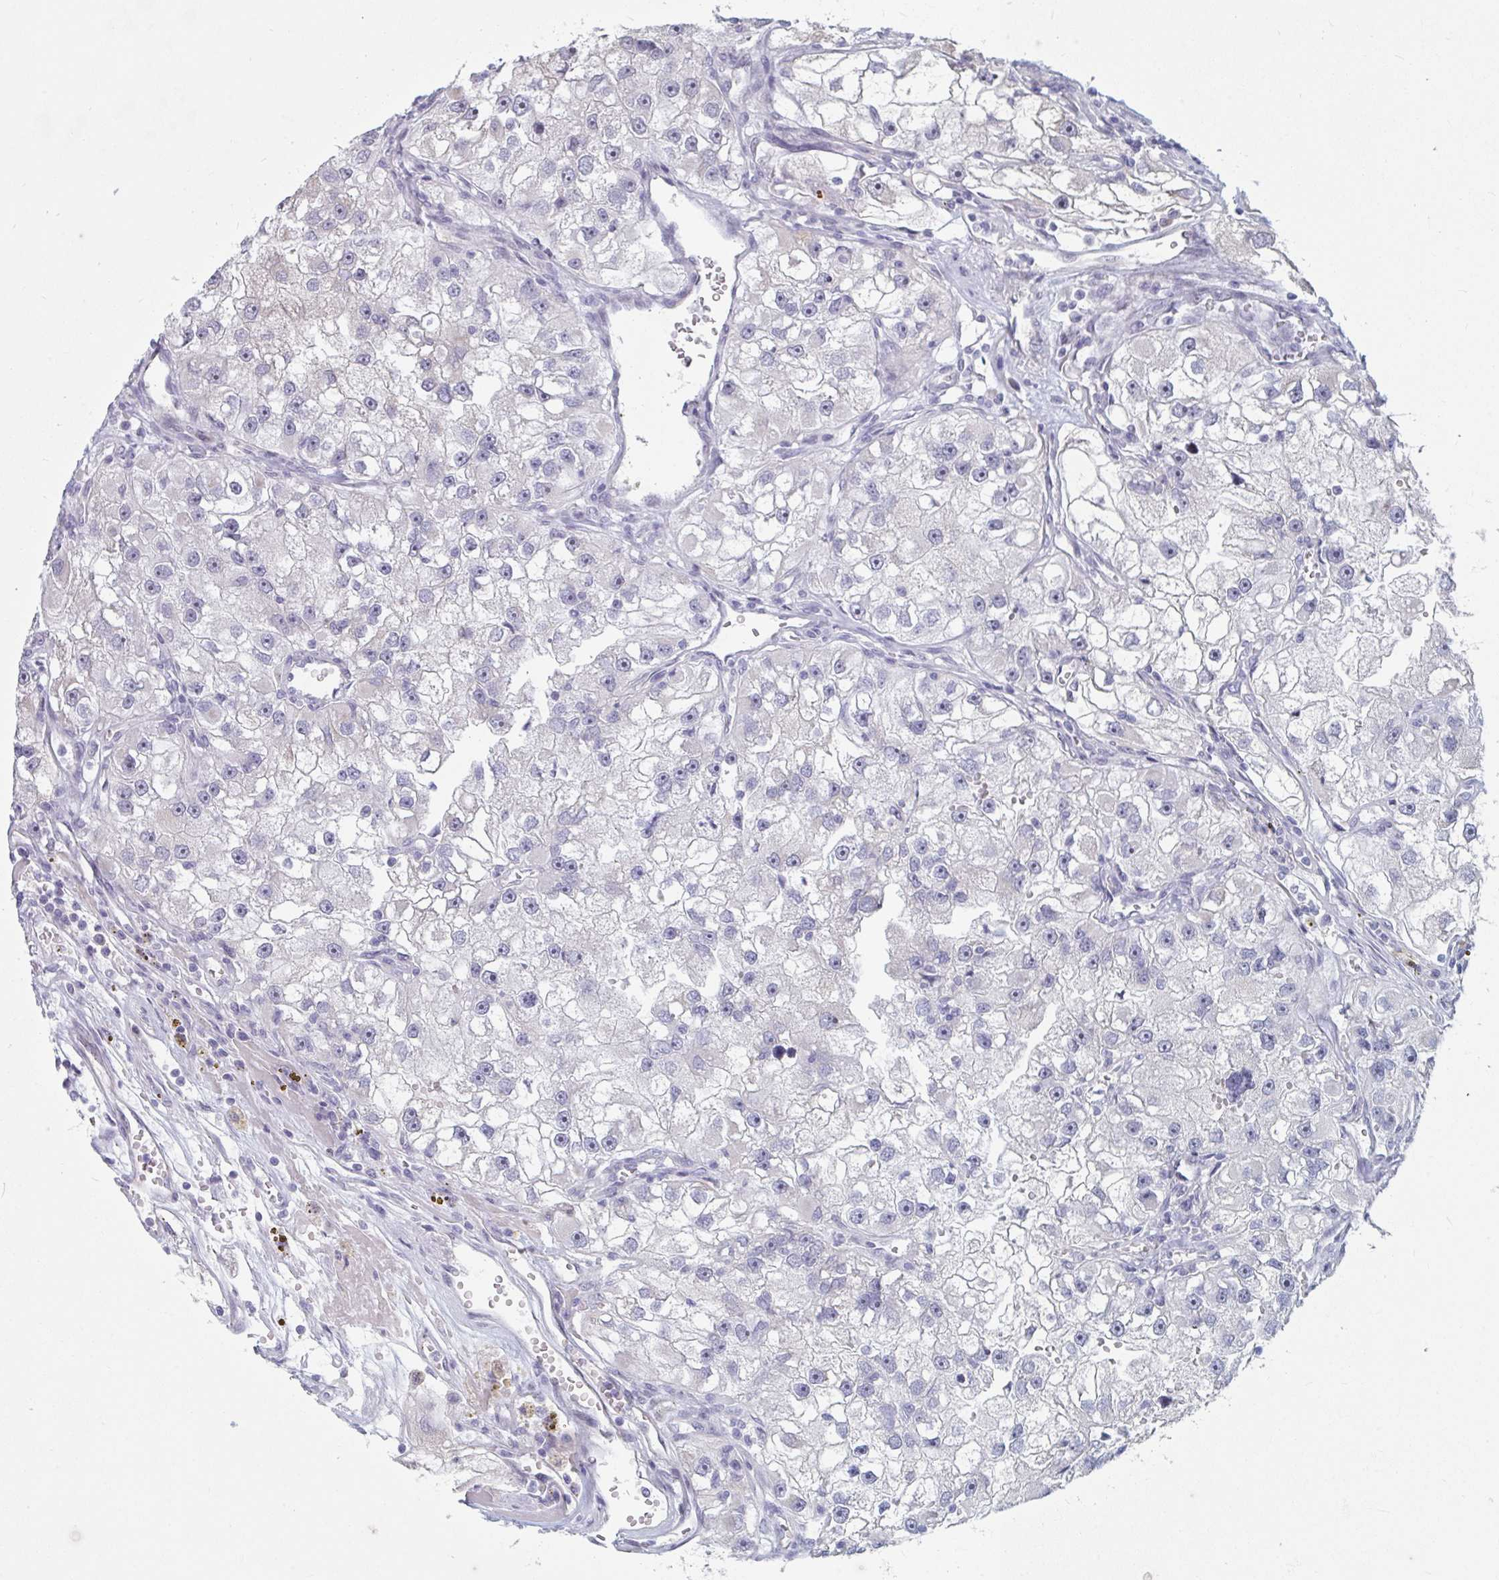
{"staining": {"intensity": "negative", "quantity": "none", "location": "none"}, "tissue": "renal cancer", "cell_type": "Tumor cells", "image_type": "cancer", "snomed": [{"axis": "morphology", "description": "Adenocarcinoma, NOS"}, {"axis": "topography", "description": "Kidney"}], "caption": "Micrograph shows no protein staining in tumor cells of adenocarcinoma (renal) tissue.", "gene": "FOXA1", "patient": {"sex": "male", "age": 63}}